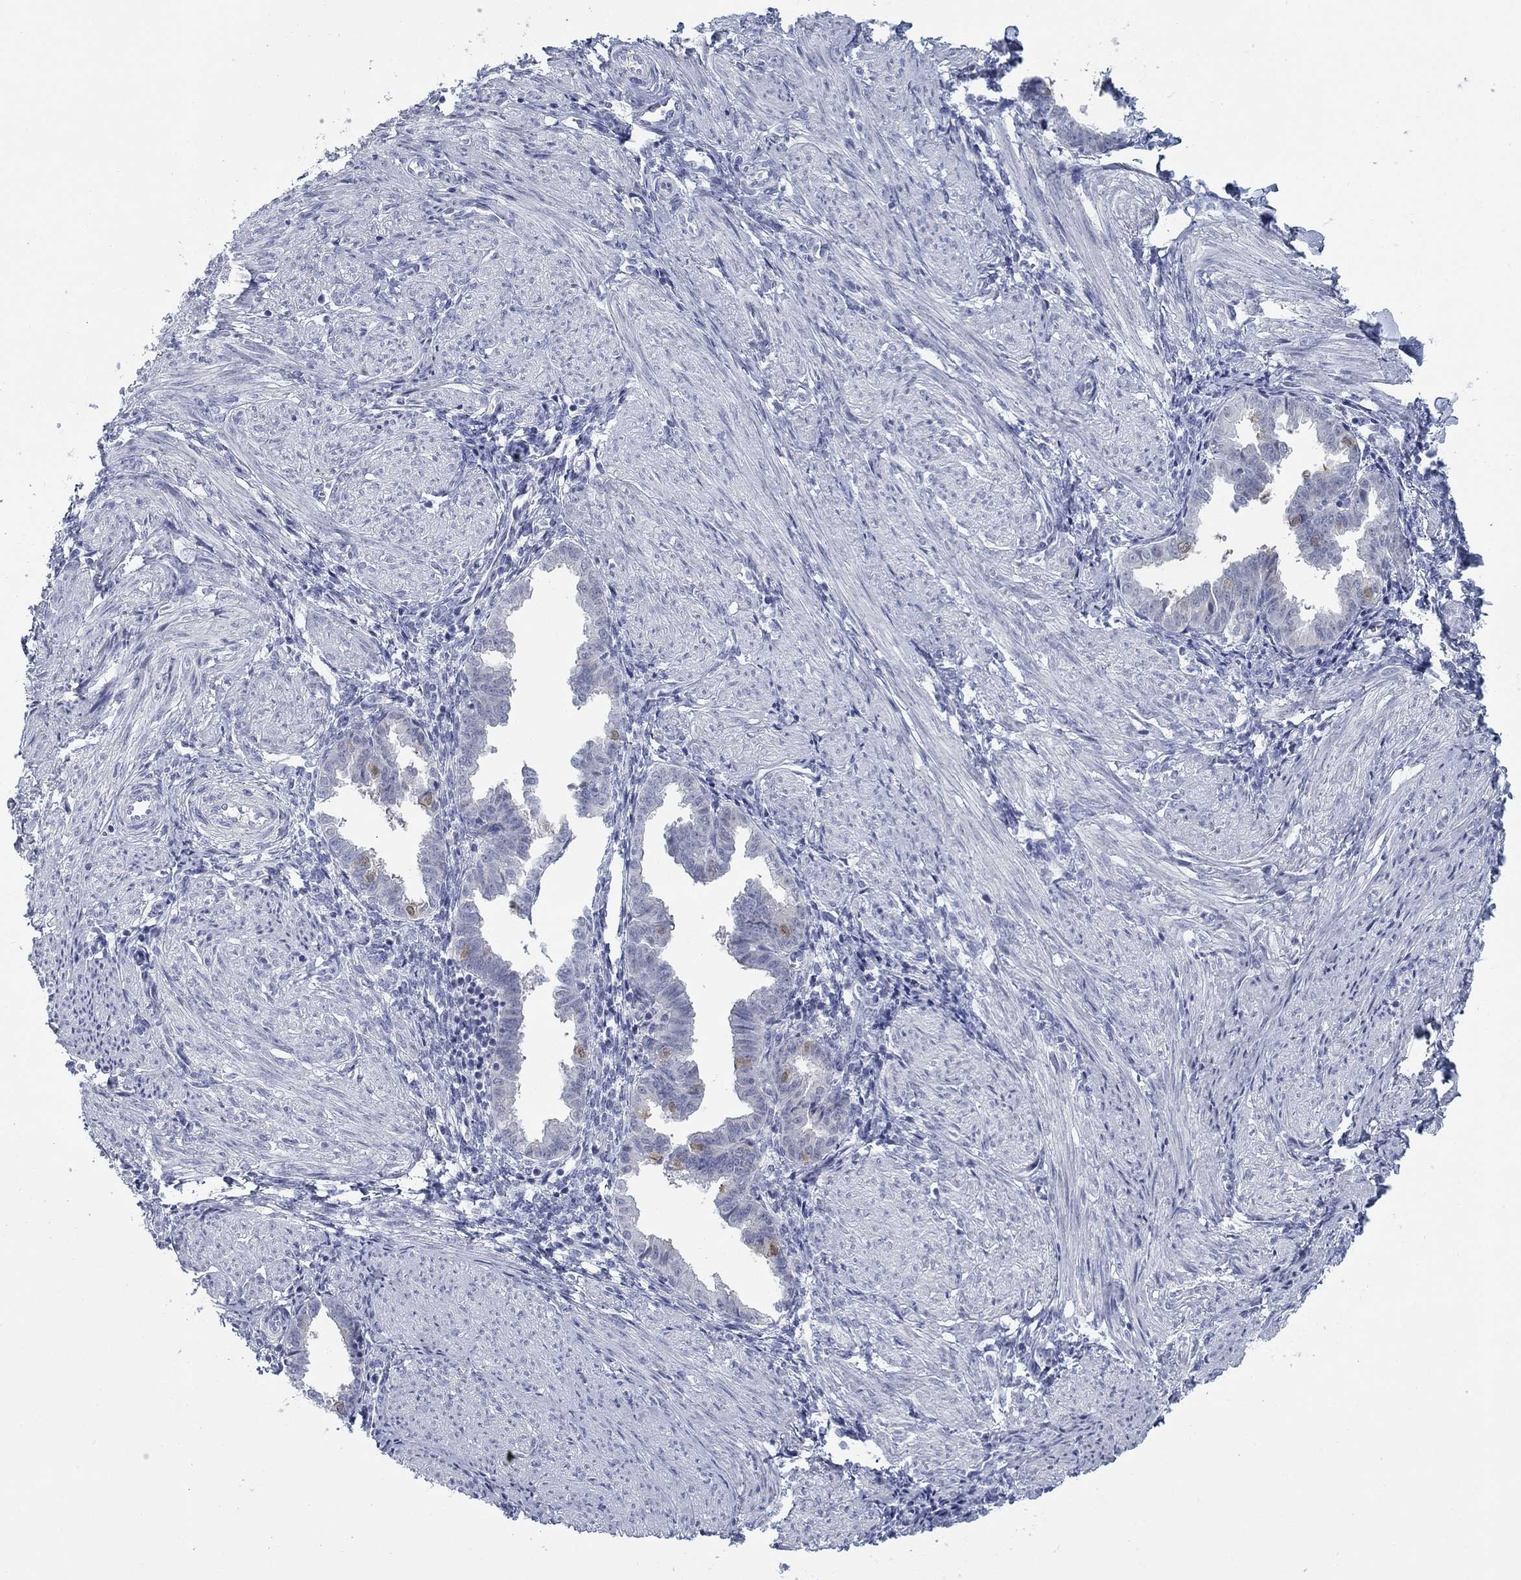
{"staining": {"intensity": "negative", "quantity": "none", "location": "none"}, "tissue": "endometrium", "cell_type": "Cells in endometrial stroma", "image_type": "normal", "snomed": [{"axis": "morphology", "description": "Normal tissue, NOS"}, {"axis": "topography", "description": "Endometrium"}], "caption": "DAB (3,3'-diaminobenzidine) immunohistochemical staining of unremarkable endometrium demonstrates no significant expression in cells in endometrial stroma. (DAB immunohistochemistry (IHC), high magnification).", "gene": "DNAL1", "patient": {"sex": "female", "age": 37}}